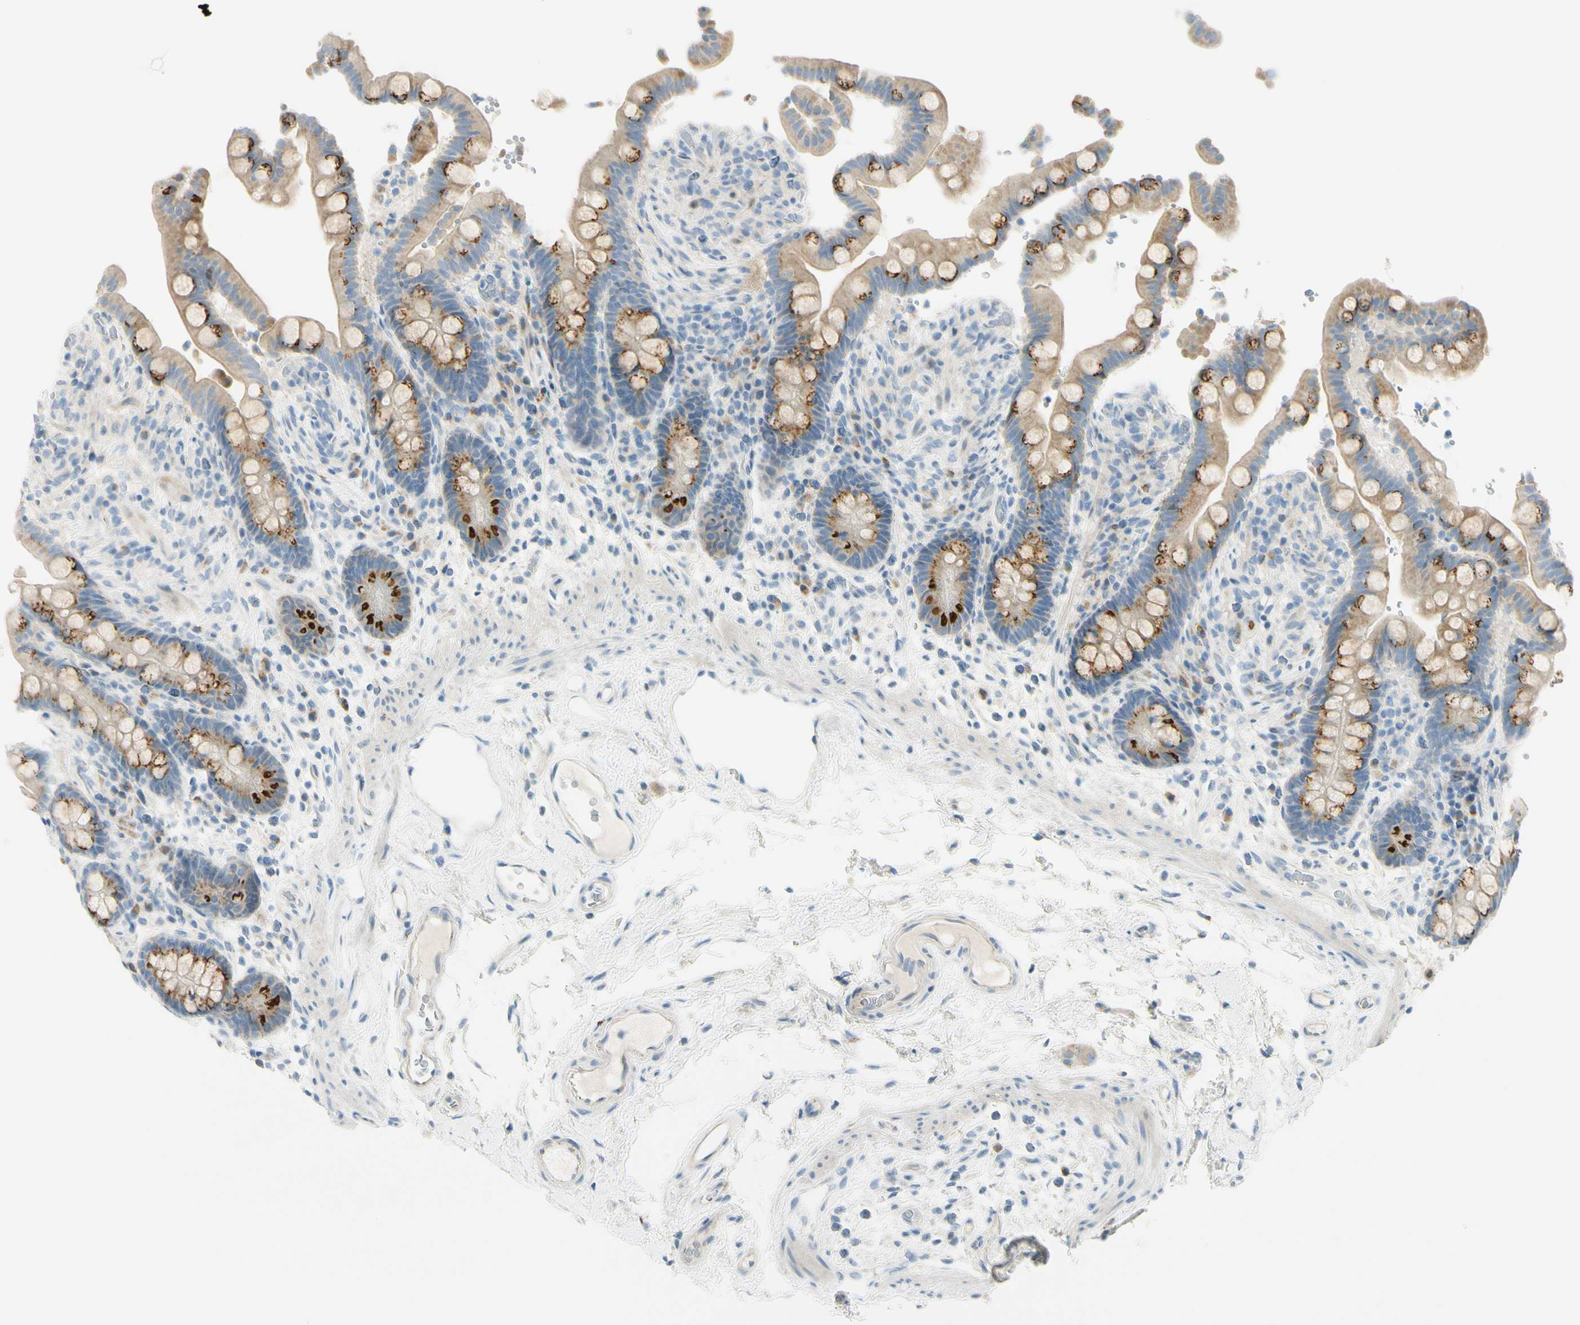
{"staining": {"intensity": "negative", "quantity": "none", "location": "none"}, "tissue": "colon", "cell_type": "Endothelial cells", "image_type": "normal", "snomed": [{"axis": "morphology", "description": "Normal tissue, NOS"}, {"axis": "topography", "description": "Colon"}], "caption": "This histopathology image is of normal colon stained with immunohistochemistry to label a protein in brown with the nuclei are counter-stained blue. There is no staining in endothelial cells.", "gene": "GALNT5", "patient": {"sex": "male", "age": 73}}